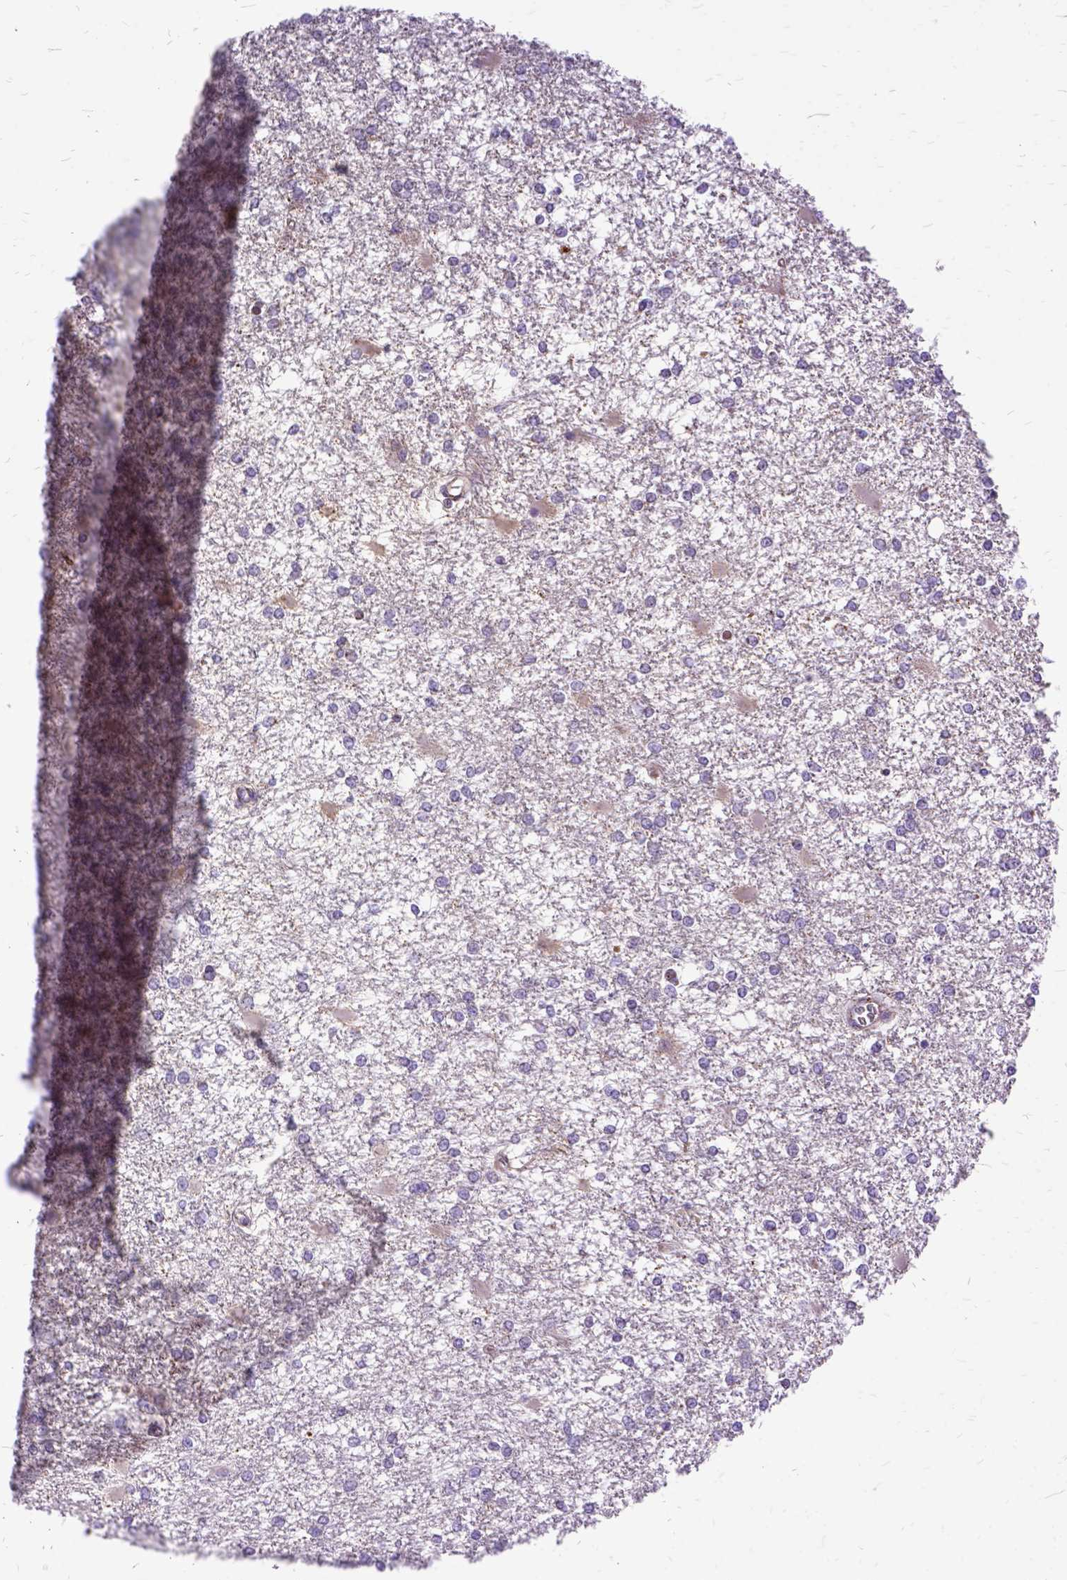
{"staining": {"intensity": "negative", "quantity": "none", "location": "none"}, "tissue": "glioma", "cell_type": "Tumor cells", "image_type": "cancer", "snomed": [{"axis": "morphology", "description": "Glioma, malignant, High grade"}, {"axis": "topography", "description": "Cerebral cortex"}], "caption": "The histopathology image shows no staining of tumor cells in malignant glioma (high-grade). Nuclei are stained in blue.", "gene": "OXCT1", "patient": {"sex": "male", "age": 79}}